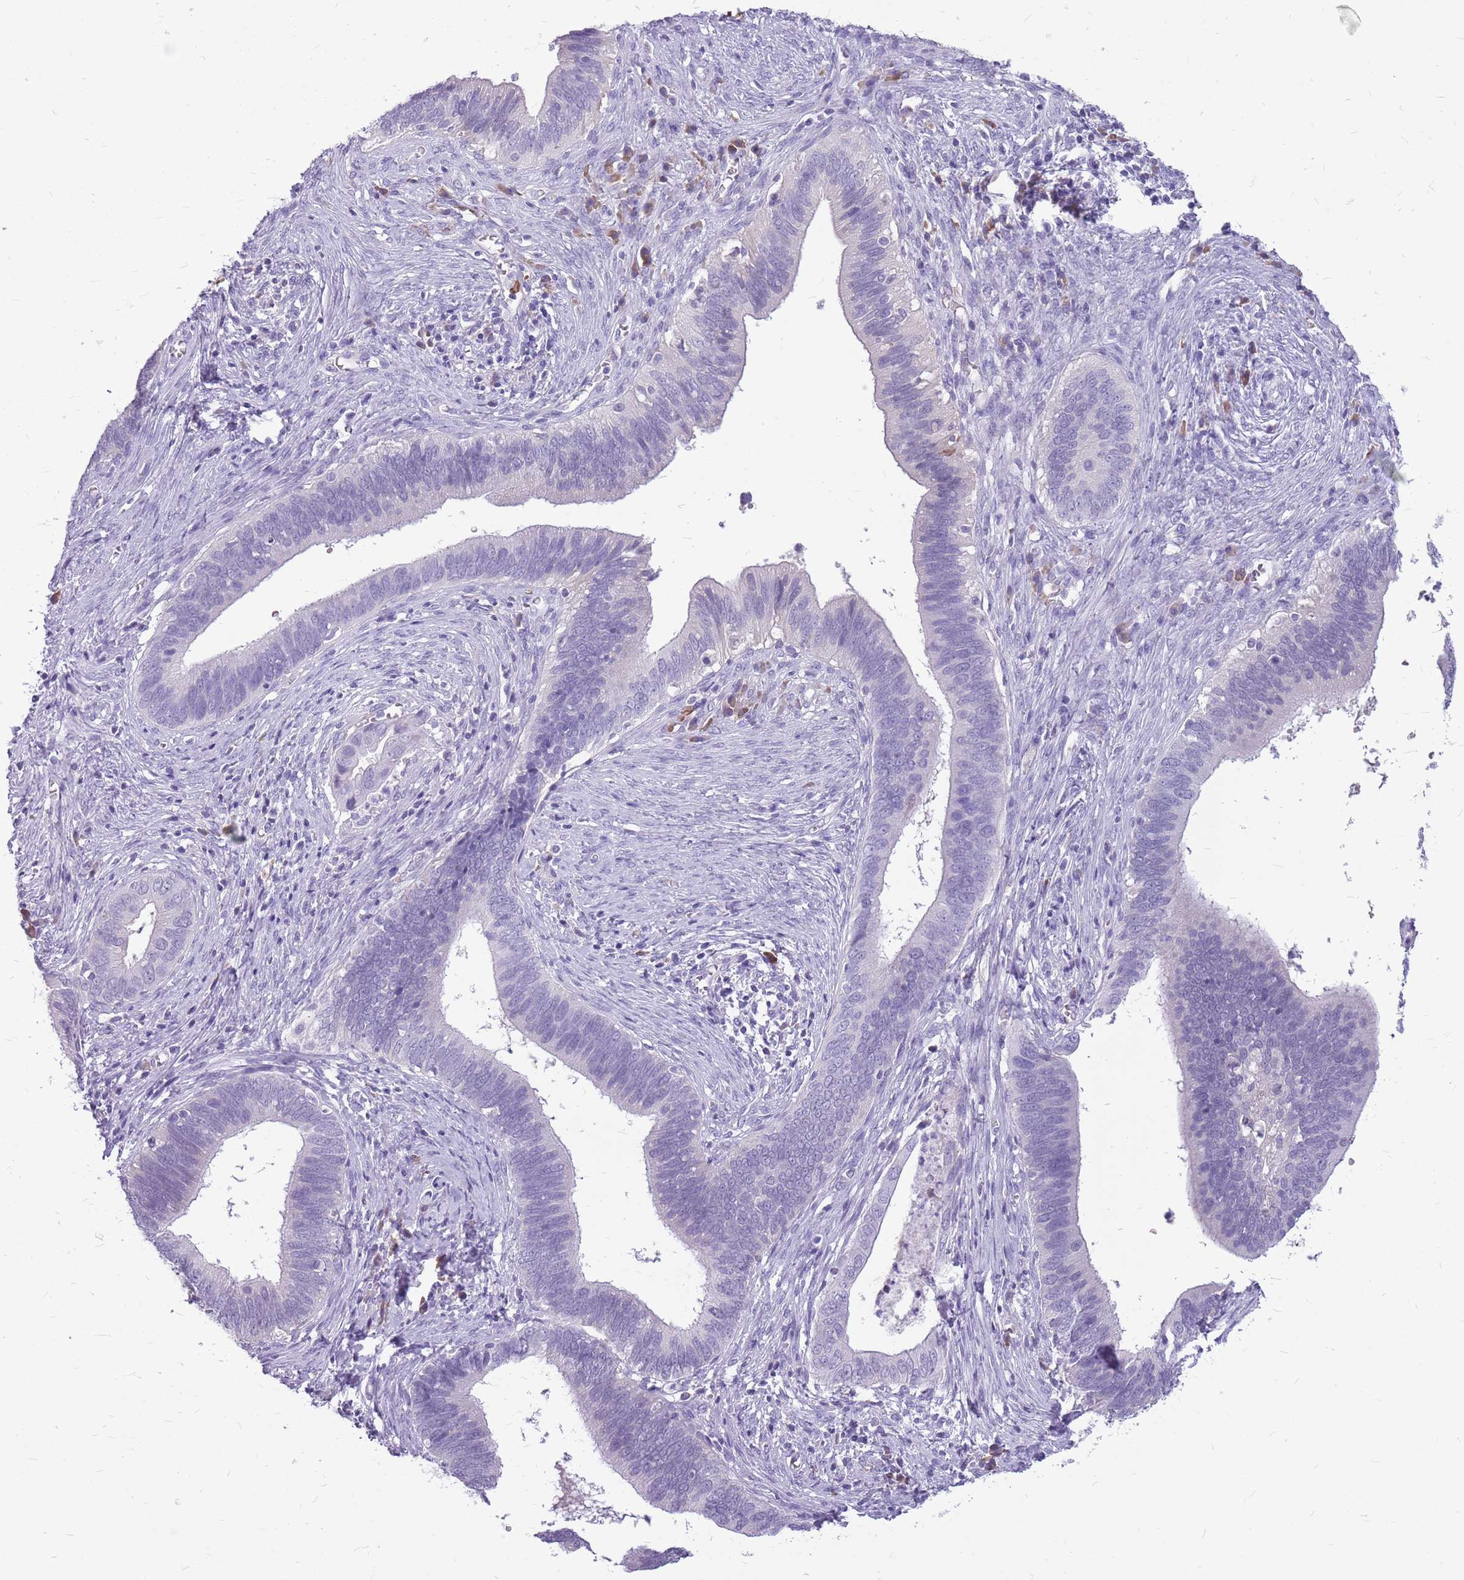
{"staining": {"intensity": "negative", "quantity": "none", "location": "none"}, "tissue": "cervical cancer", "cell_type": "Tumor cells", "image_type": "cancer", "snomed": [{"axis": "morphology", "description": "Adenocarcinoma, NOS"}, {"axis": "topography", "description": "Cervix"}], "caption": "This is an IHC histopathology image of human adenocarcinoma (cervical). There is no staining in tumor cells.", "gene": "ZNF425", "patient": {"sex": "female", "age": 42}}